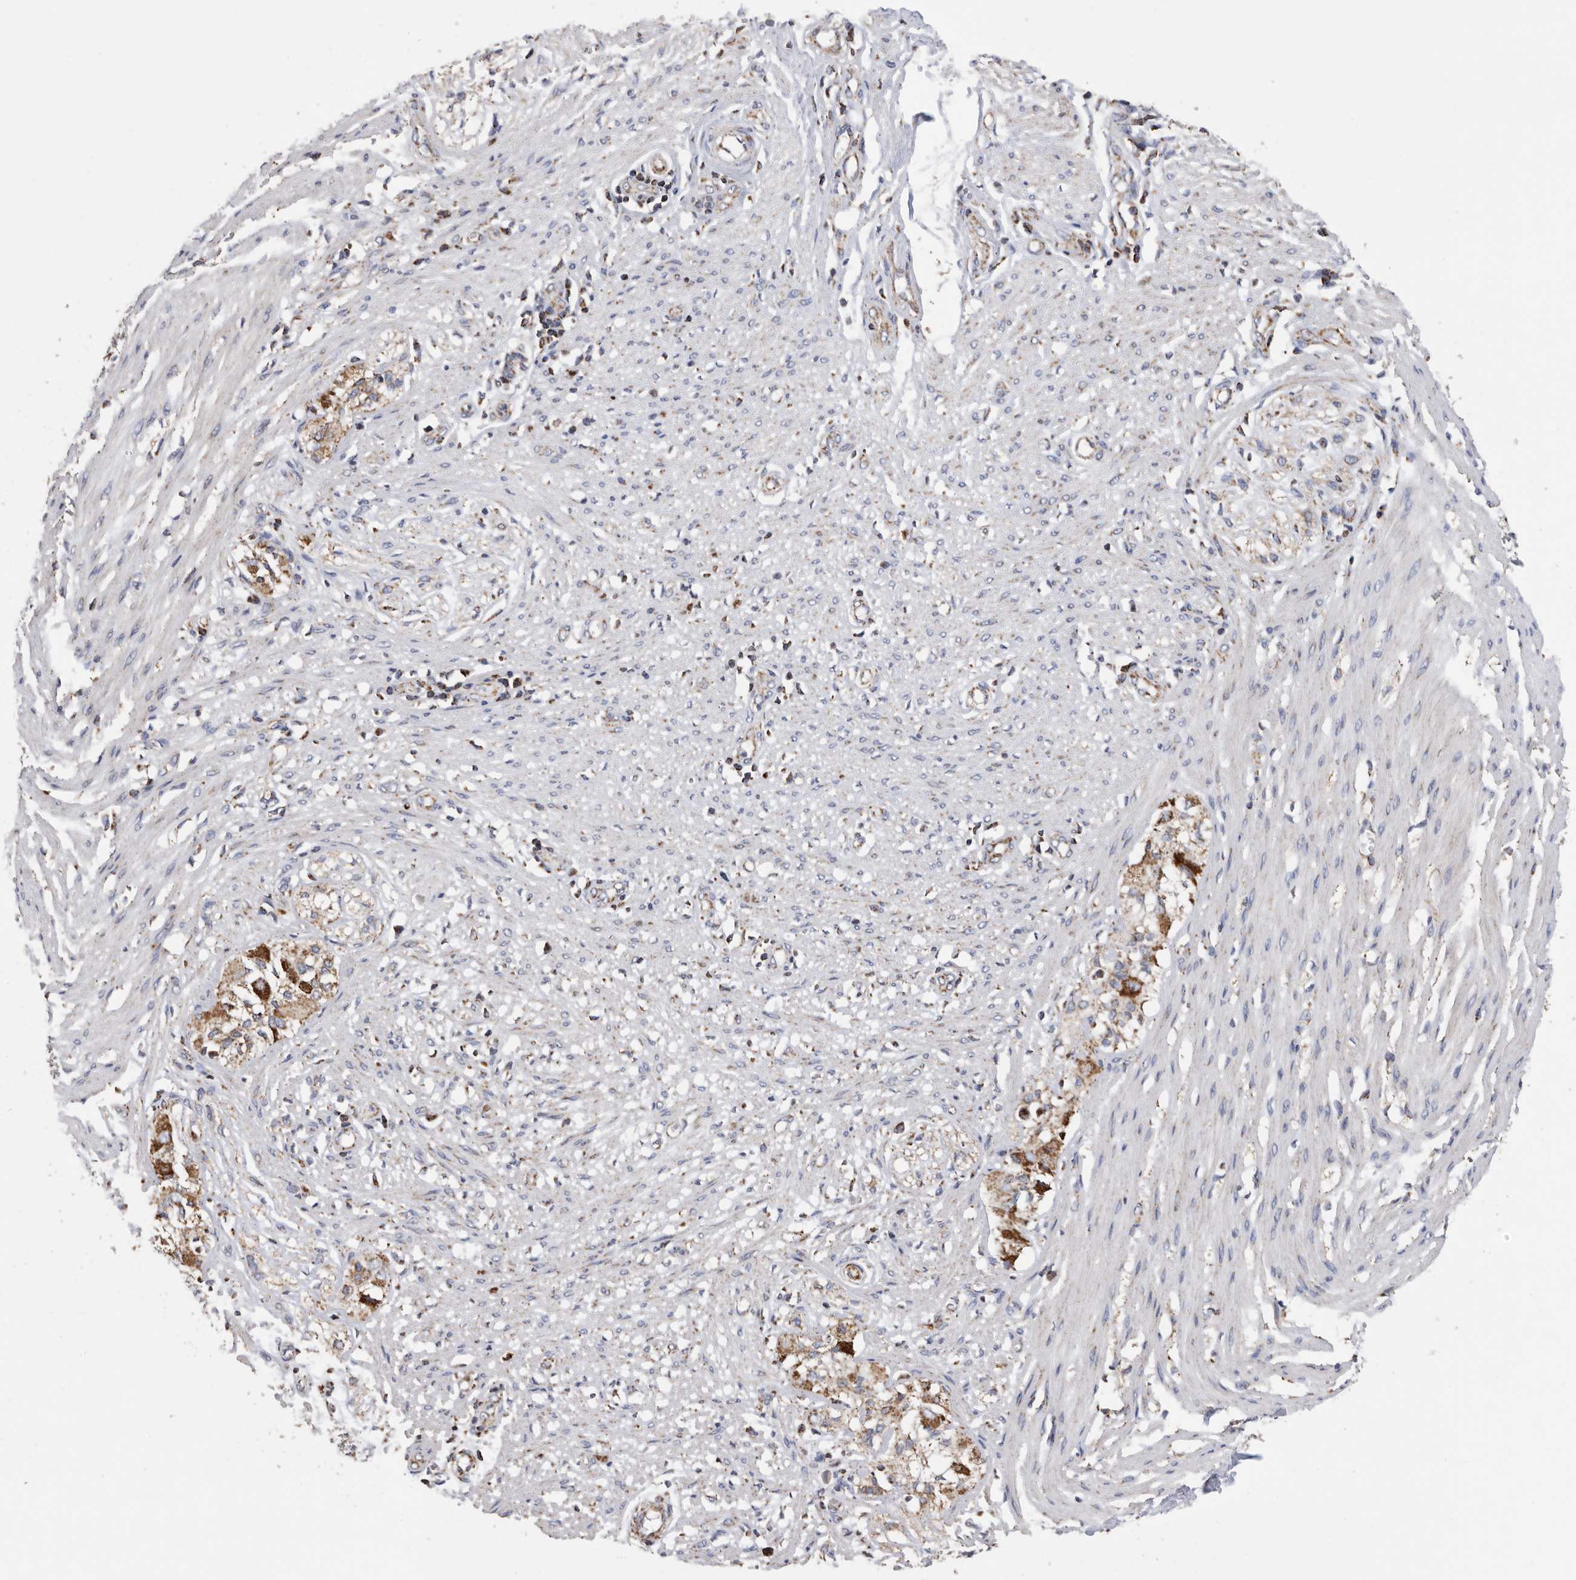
{"staining": {"intensity": "moderate", "quantity": "<25%", "location": "cytoplasmic/membranous"}, "tissue": "smooth muscle", "cell_type": "Smooth muscle cells", "image_type": "normal", "snomed": [{"axis": "morphology", "description": "Normal tissue, NOS"}, {"axis": "morphology", "description": "Adenocarcinoma, NOS"}, {"axis": "topography", "description": "Colon"}, {"axis": "topography", "description": "Peripheral nerve tissue"}], "caption": "Protein staining of unremarkable smooth muscle displays moderate cytoplasmic/membranous positivity in approximately <25% of smooth muscle cells.", "gene": "WFDC1", "patient": {"sex": "male", "age": 14}}